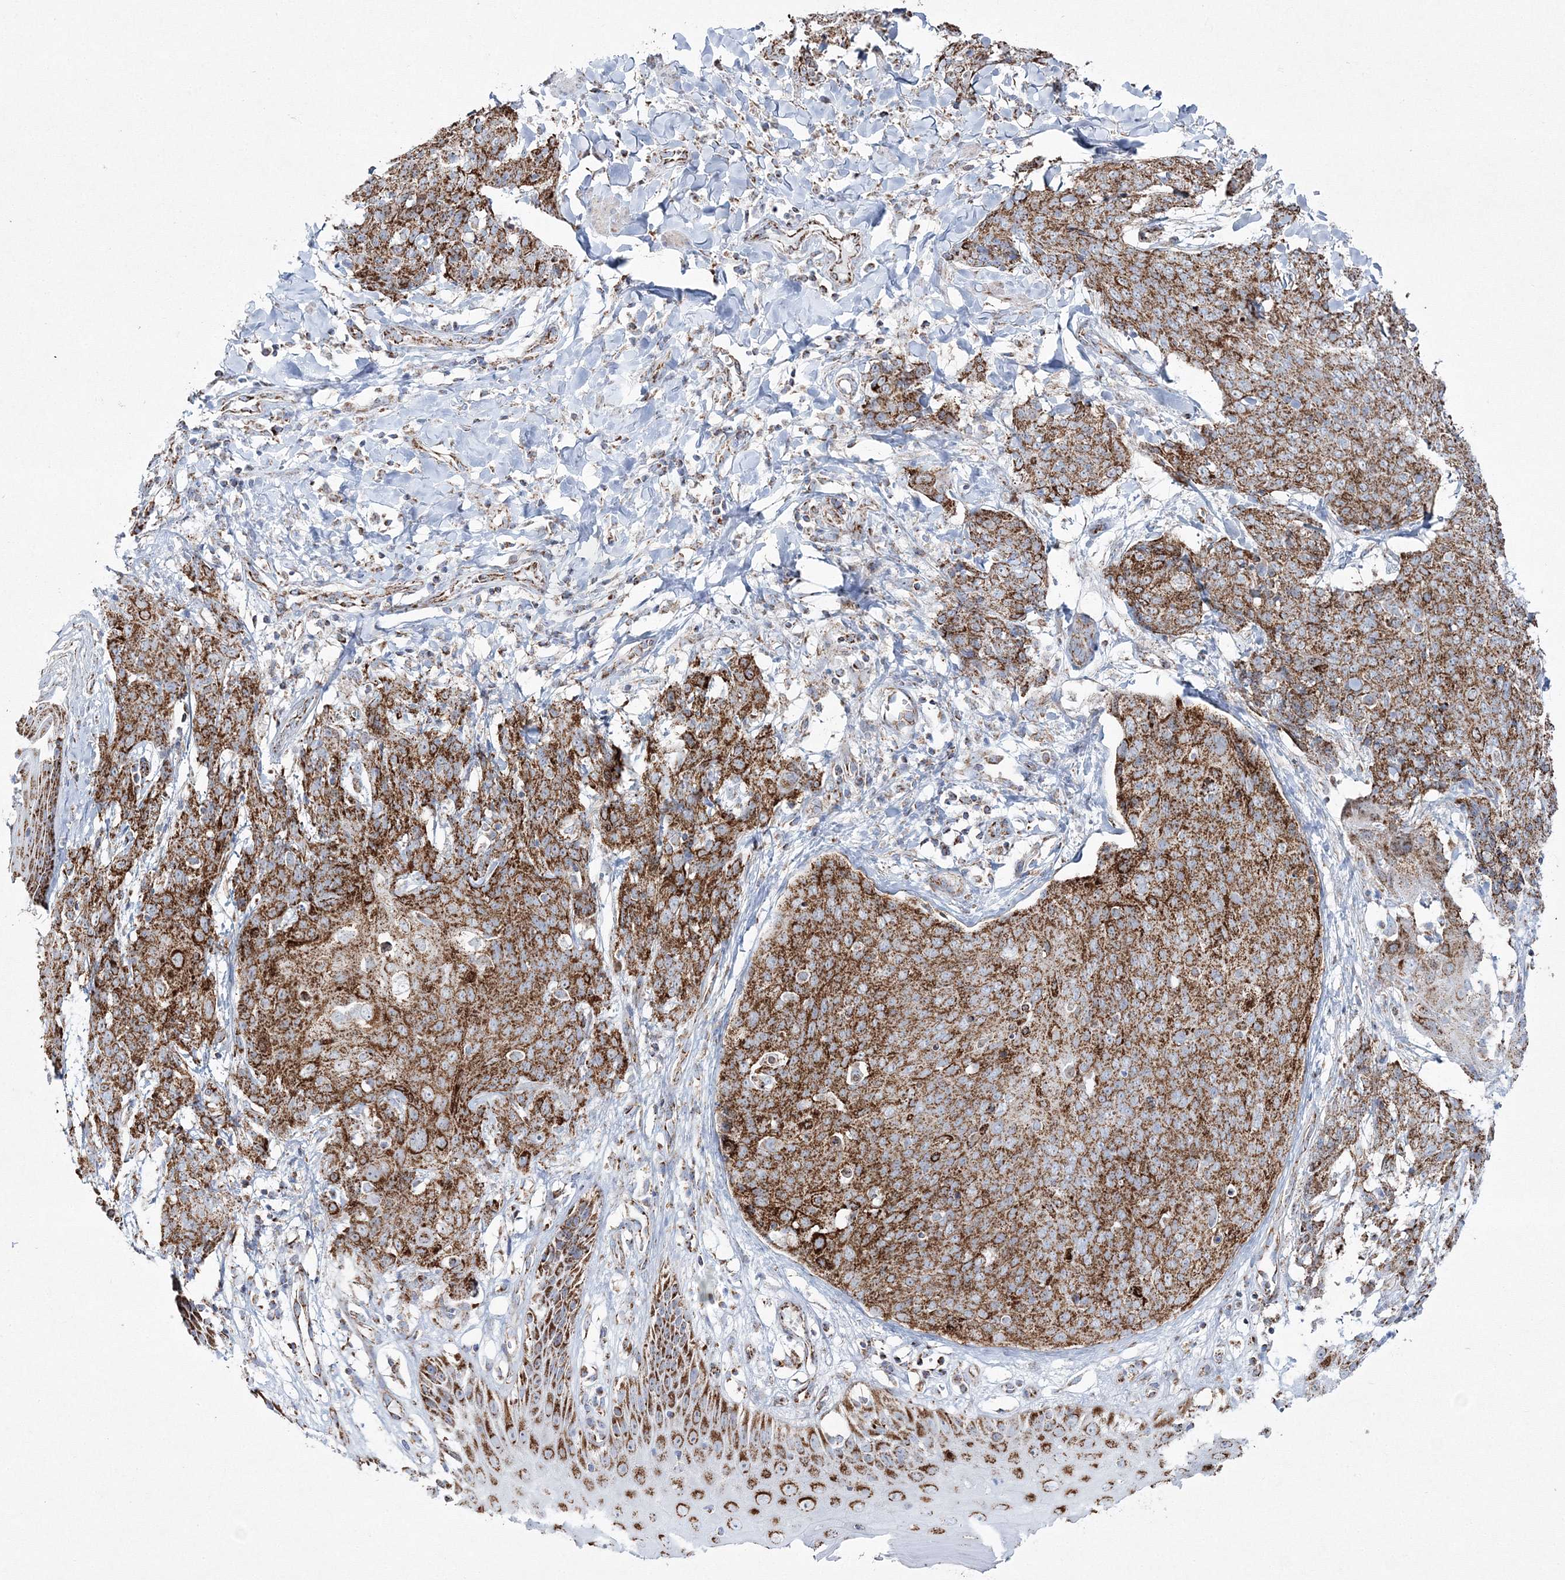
{"staining": {"intensity": "strong", "quantity": ">75%", "location": "cytoplasmic/membranous"}, "tissue": "skin cancer", "cell_type": "Tumor cells", "image_type": "cancer", "snomed": [{"axis": "morphology", "description": "Squamous cell carcinoma, NOS"}, {"axis": "topography", "description": "Skin"}, {"axis": "topography", "description": "Vulva"}], "caption": "An immunohistochemistry (IHC) photomicrograph of tumor tissue is shown. Protein staining in brown shows strong cytoplasmic/membranous positivity in skin cancer (squamous cell carcinoma) within tumor cells. The protein of interest is shown in brown color, while the nuclei are stained blue.", "gene": "HIBCH", "patient": {"sex": "female", "age": 85}}